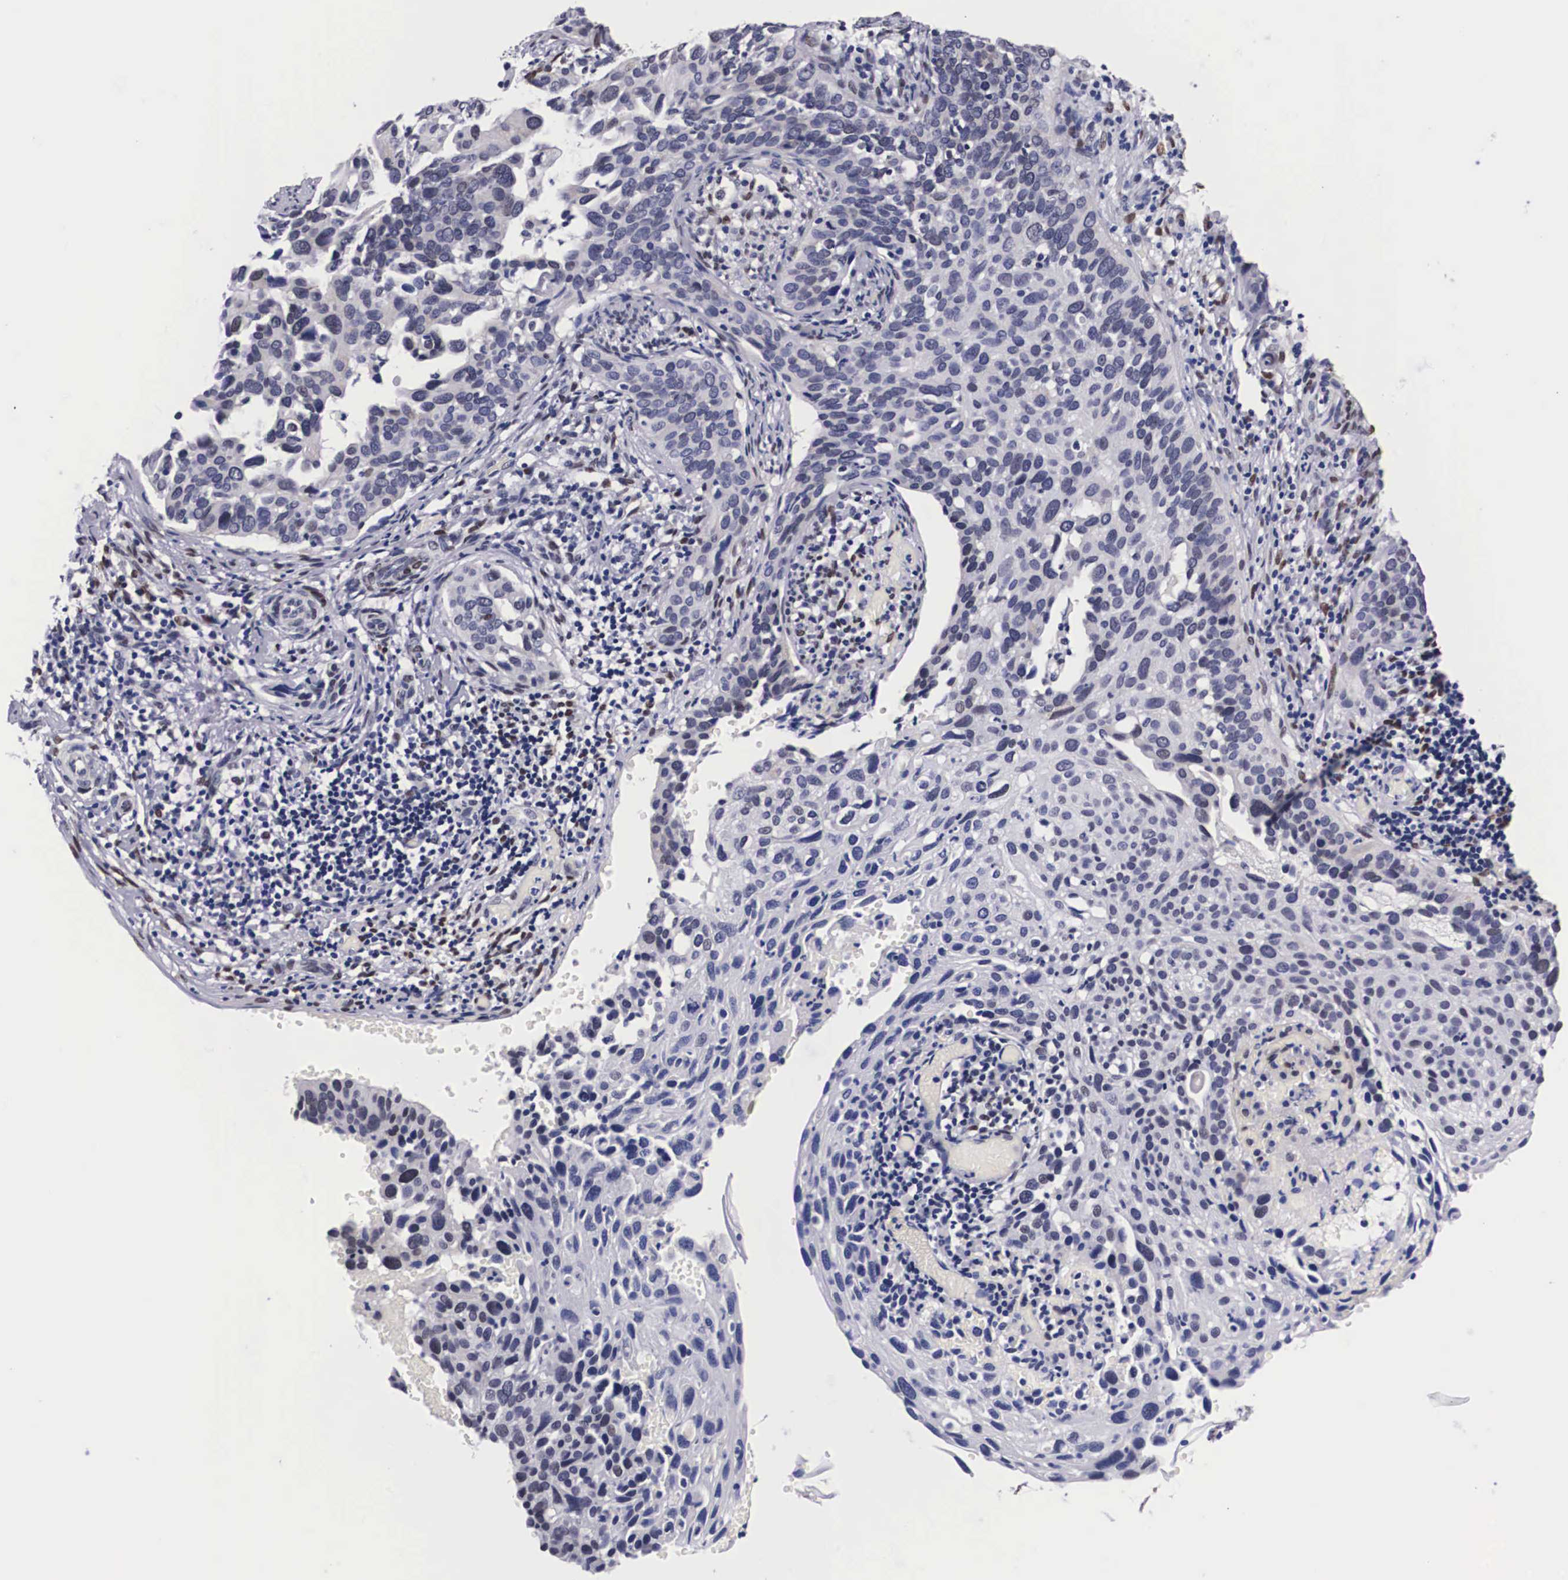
{"staining": {"intensity": "moderate", "quantity": "<25%", "location": "nuclear"}, "tissue": "cervical cancer", "cell_type": "Tumor cells", "image_type": "cancer", "snomed": [{"axis": "morphology", "description": "Squamous cell carcinoma, NOS"}, {"axis": "topography", "description": "Cervix"}], "caption": "Tumor cells show moderate nuclear expression in about <25% of cells in cervical squamous cell carcinoma. The staining was performed using DAB (3,3'-diaminobenzidine), with brown indicating positive protein expression. Nuclei are stained blue with hematoxylin.", "gene": "KHDRBS3", "patient": {"sex": "female", "age": 31}}